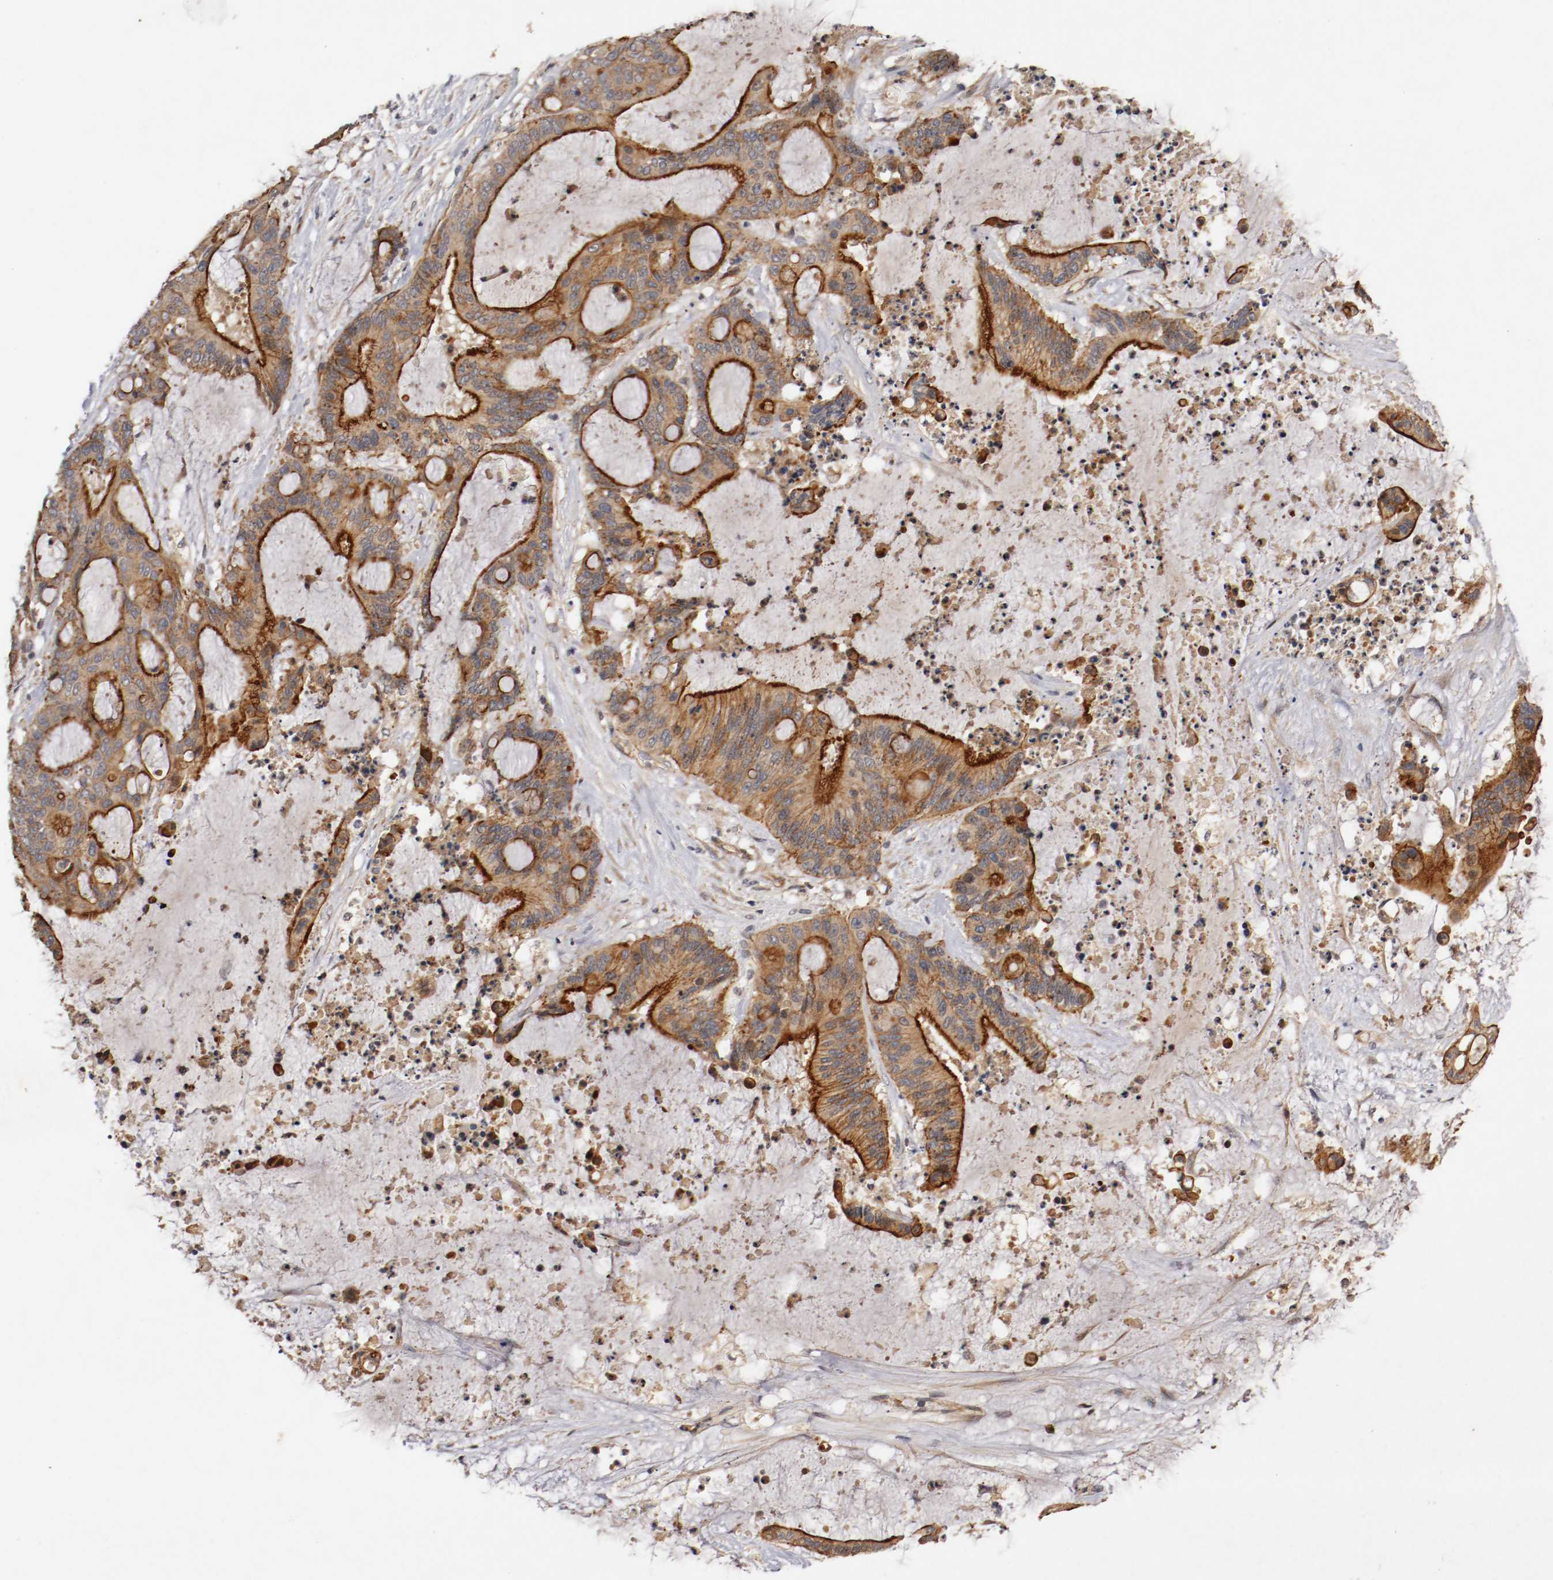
{"staining": {"intensity": "strong", "quantity": ">75%", "location": "cytoplasmic/membranous"}, "tissue": "liver cancer", "cell_type": "Tumor cells", "image_type": "cancer", "snomed": [{"axis": "morphology", "description": "Cholangiocarcinoma"}, {"axis": "topography", "description": "Liver"}], "caption": "Cholangiocarcinoma (liver) stained with immunohistochemistry shows strong cytoplasmic/membranous staining in about >75% of tumor cells.", "gene": "TYK2", "patient": {"sex": "female", "age": 73}}